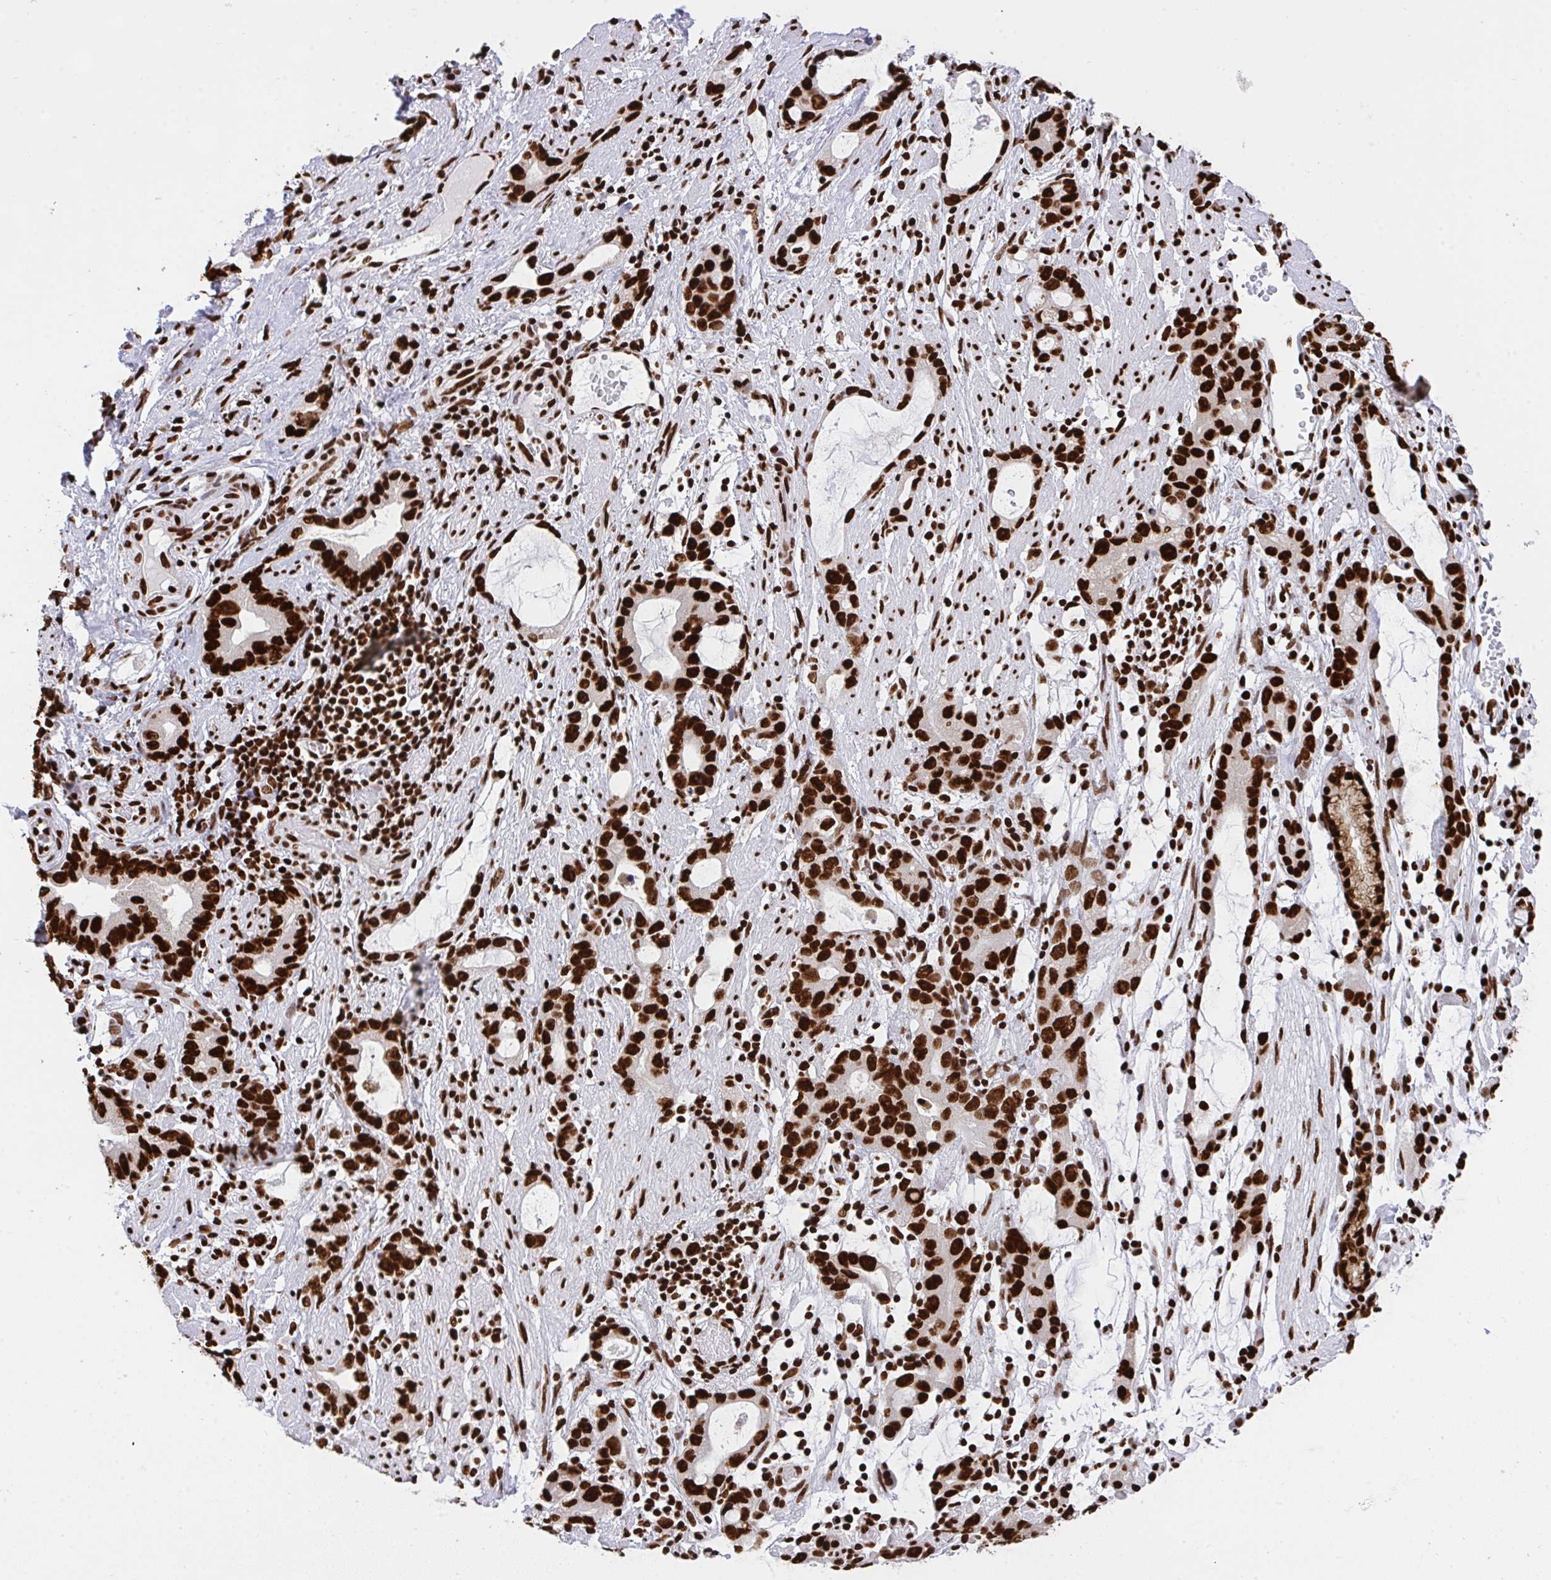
{"staining": {"intensity": "strong", "quantity": ">75%", "location": "nuclear"}, "tissue": "stomach cancer", "cell_type": "Tumor cells", "image_type": "cancer", "snomed": [{"axis": "morphology", "description": "Adenocarcinoma, NOS"}, {"axis": "topography", "description": "Stomach"}], "caption": "Stomach cancer was stained to show a protein in brown. There is high levels of strong nuclear staining in approximately >75% of tumor cells.", "gene": "HNRNPL", "patient": {"sex": "male", "age": 55}}